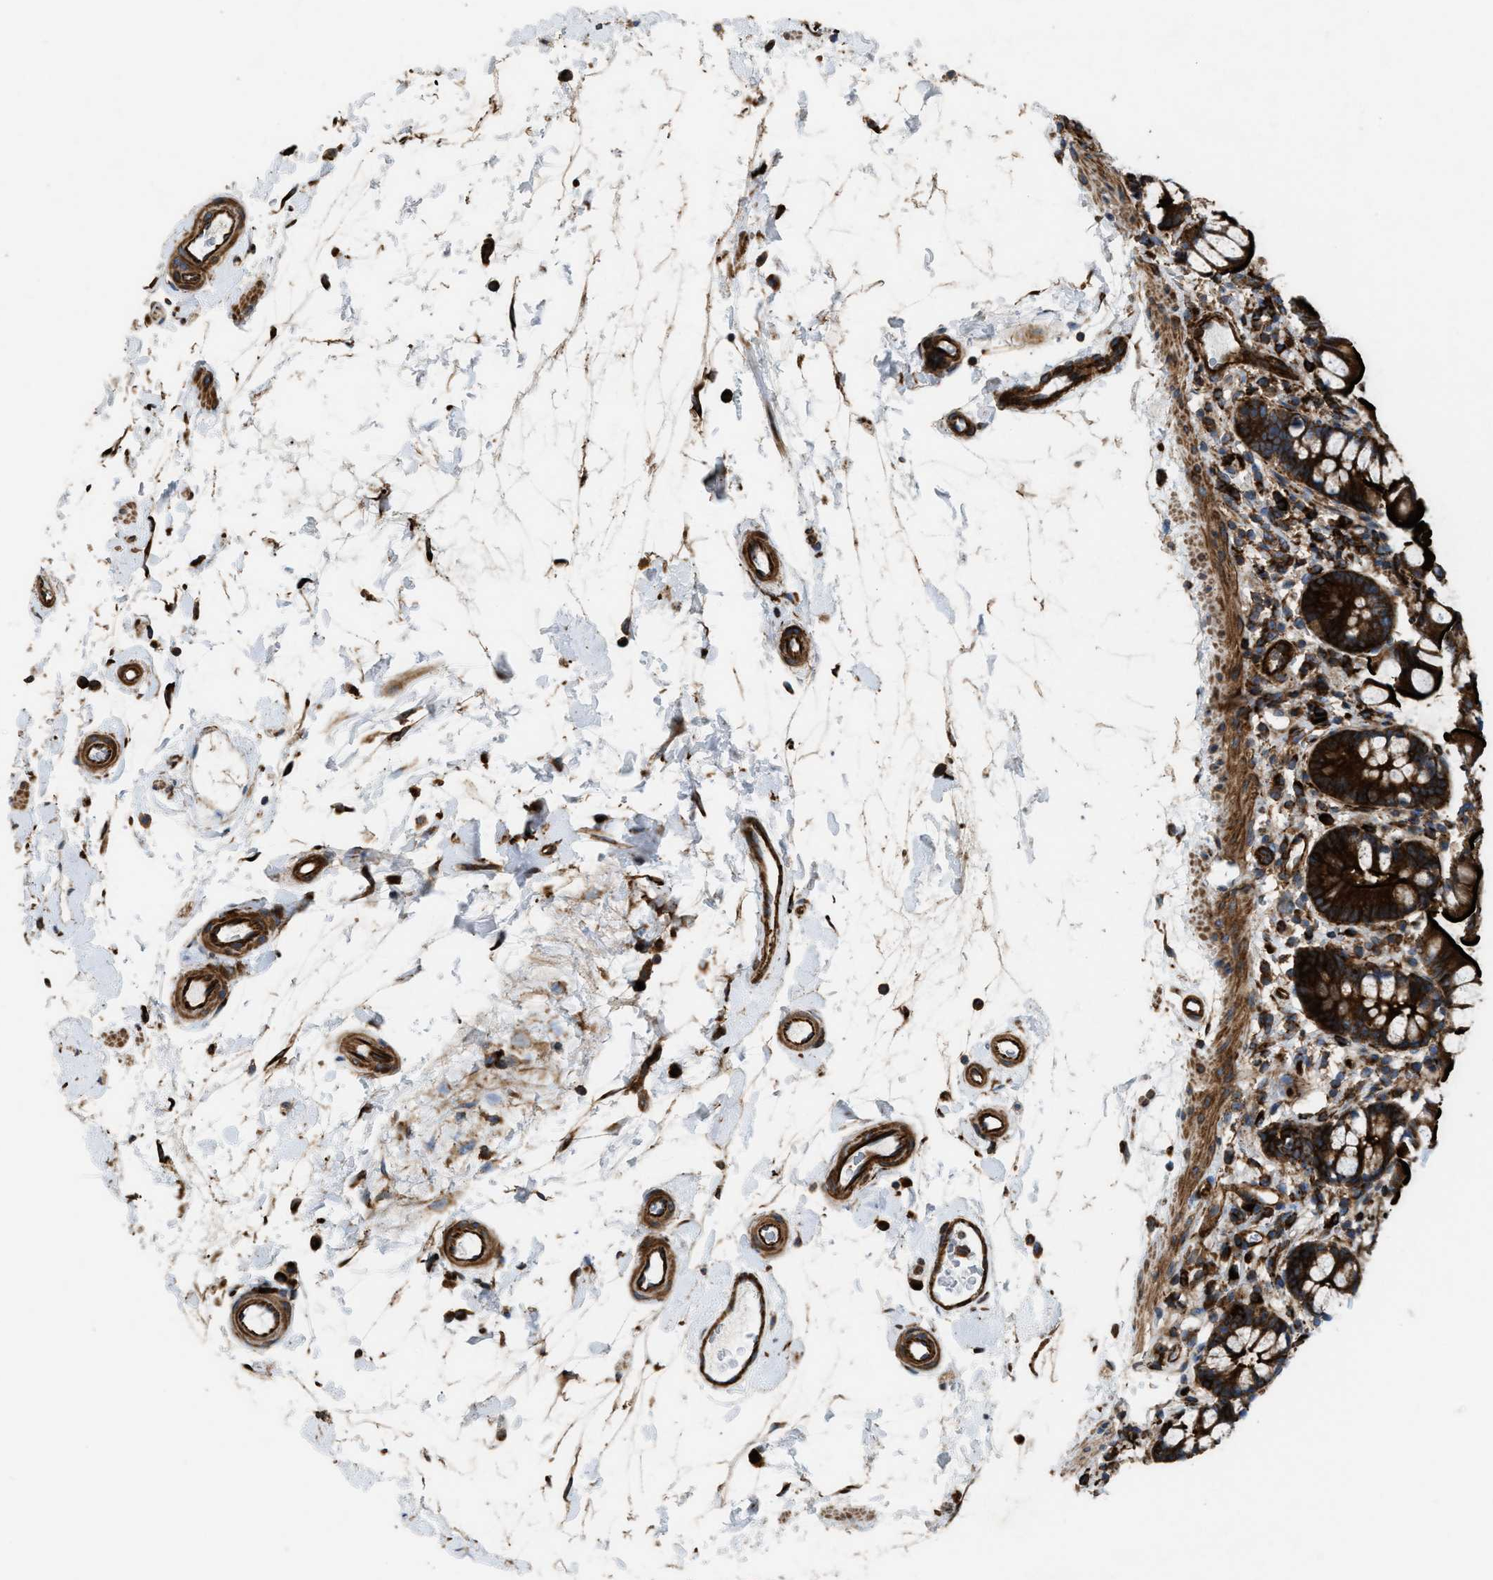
{"staining": {"intensity": "strong", "quantity": ">75%", "location": "cytoplasmic/membranous"}, "tissue": "small intestine", "cell_type": "Glandular cells", "image_type": "normal", "snomed": [{"axis": "morphology", "description": "Normal tissue, NOS"}, {"axis": "topography", "description": "Small intestine"}], "caption": "Approximately >75% of glandular cells in normal human small intestine reveal strong cytoplasmic/membranous protein staining as visualized by brown immunohistochemical staining.", "gene": "EGLN1", "patient": {"sex": "female", "age": 84}}